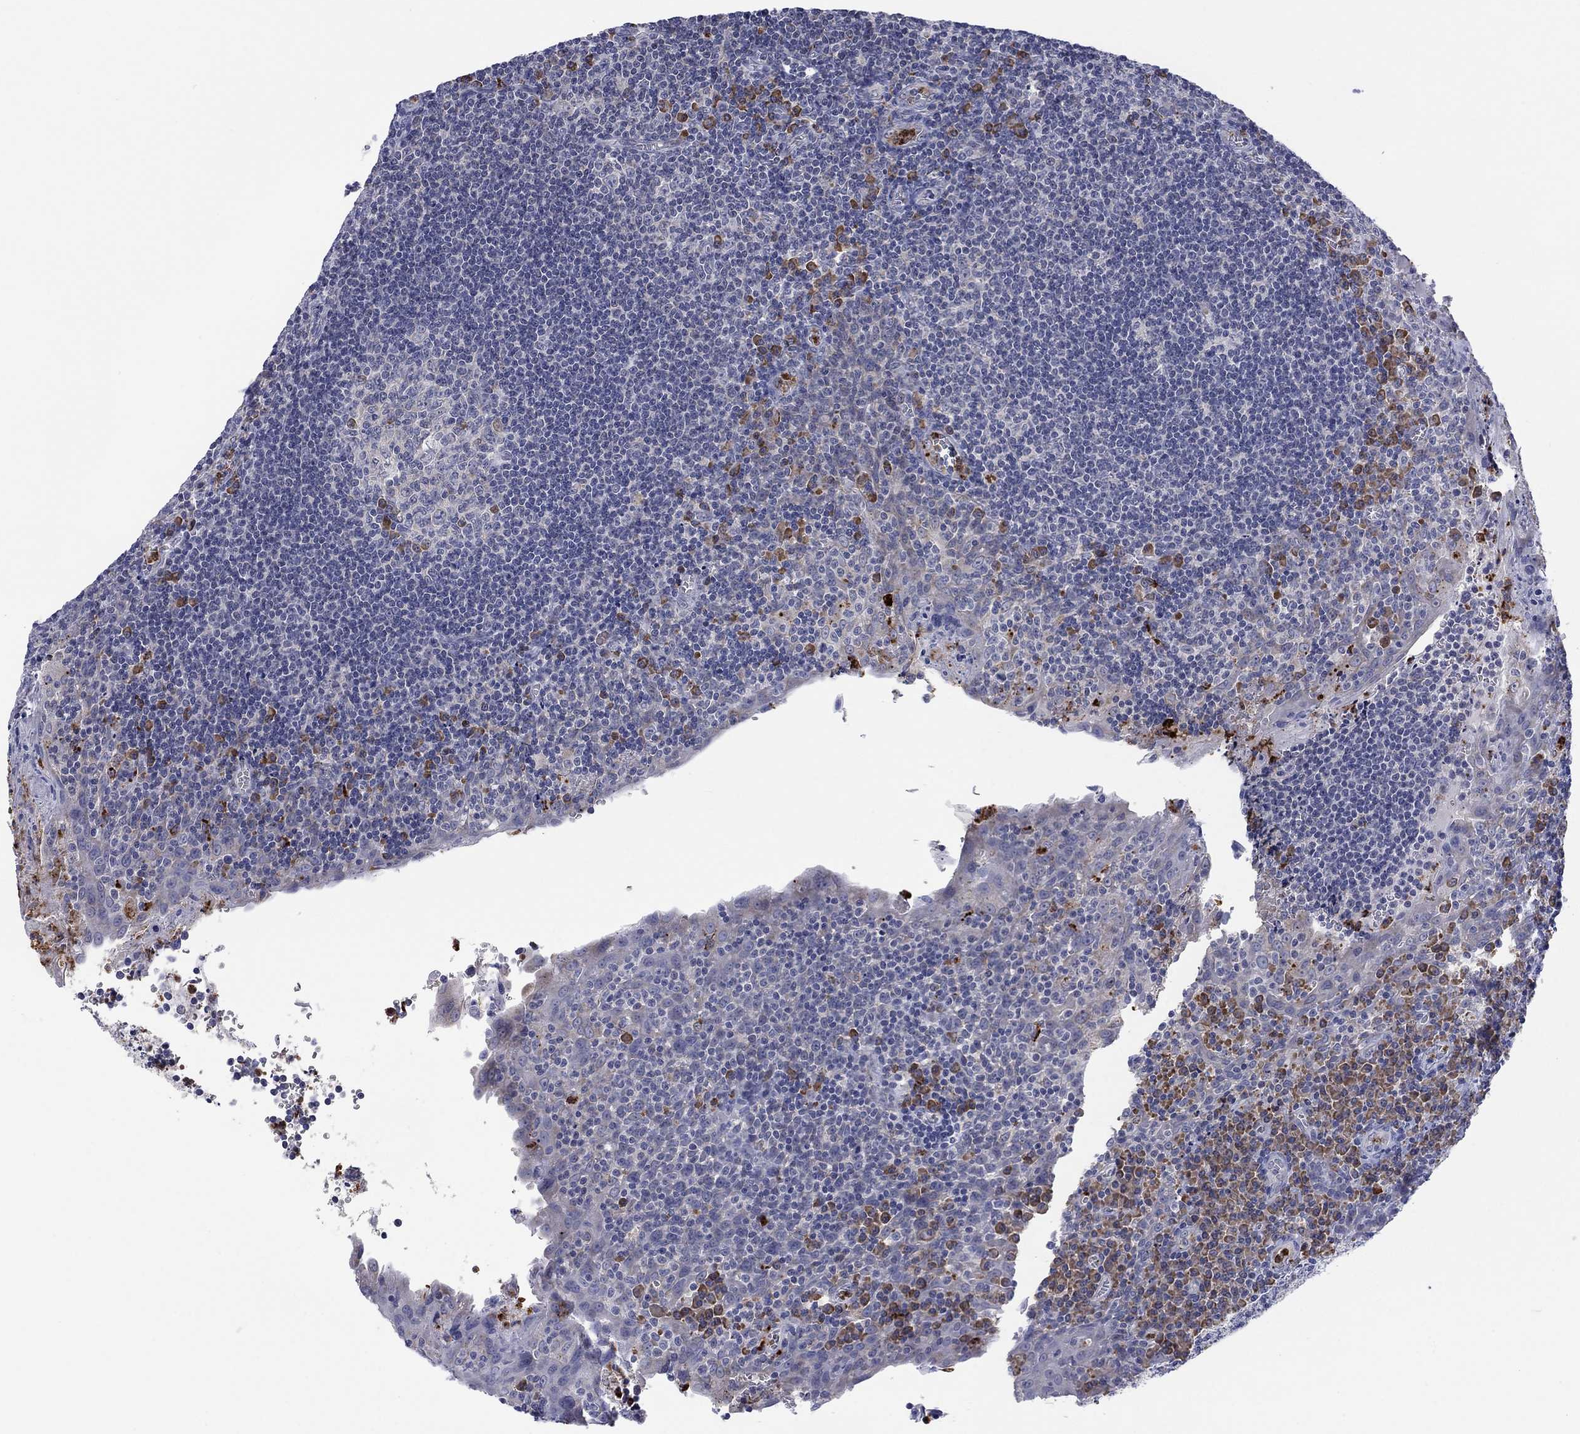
{"staining": {"intensity": "strong", "quantity": "<25%", "location": "cytoplasmic/membranous"}, "tissue": "tonsil", "cell_type": "Germinal center cells", "image_type": "normal", "snomed": [{"axis": "morphology", "description": "Normal tissue, NOS"}, {"axis": "morphology", "description": "Inflammation, NOS"}, {"axis": "topography", "description": "Tonsil"}], "caption": "Immunohistochemistry staining of benign tonsil, which displays medium levels of strong cytoplasmic/membranous positivity in about <25% of germinal center cells indicating strong cytoplasmic/membranous protein expression. The staining was performed using DAB (brown) for protein detection and nuclei were counterstained in hematoxylin (blue).", "gene": "MTRFR", "patient": {"sex": "female", "age": 31}}